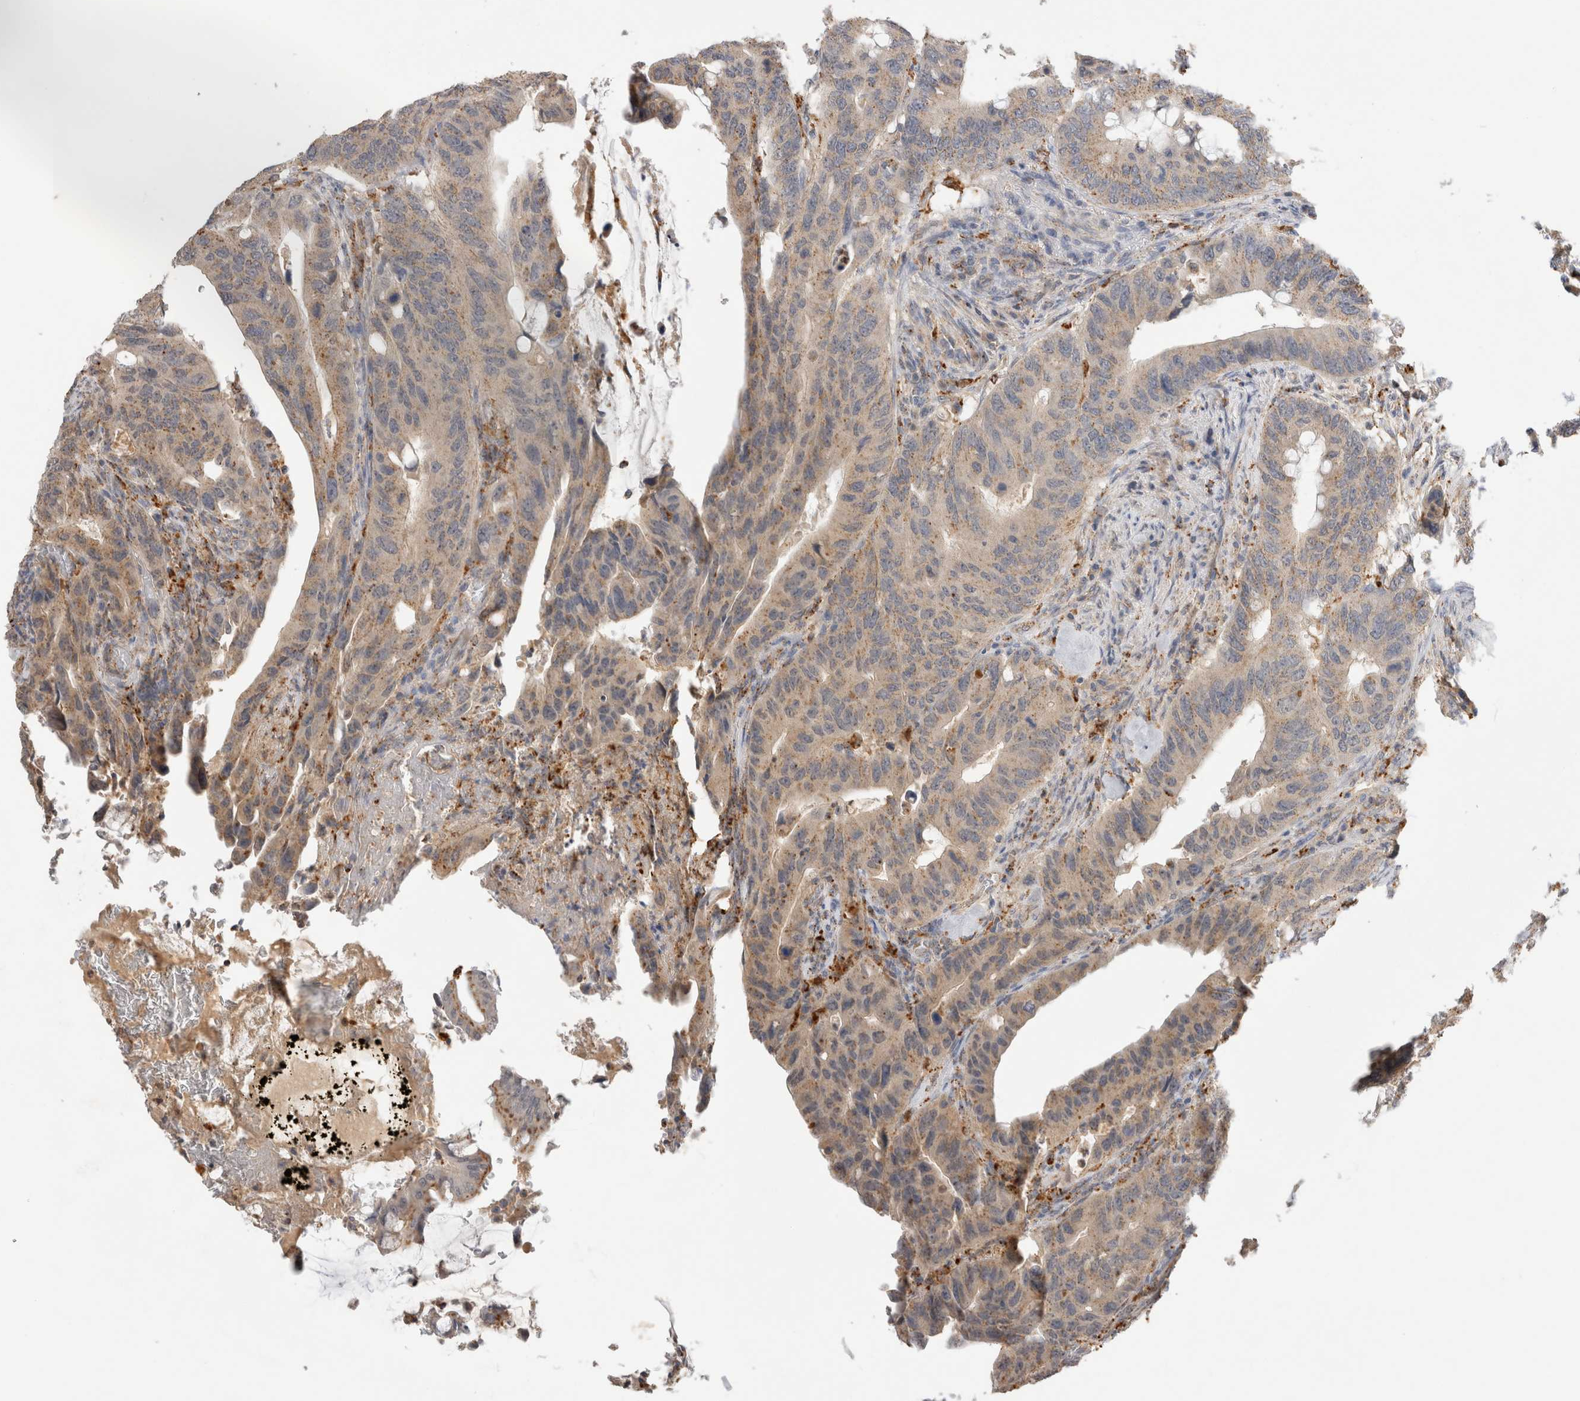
{"staining": {"intensity": "weak", "quantity": ">75%", "location": "cytoplasmic/membranous"}, "tissue": "colorectal cancer", "cell_type": "Tumor cells", "image_type": "cancer", "snomed": [{"axis": "morphology", "description": "Adenocarcinoma, NOS"}, {"axis": "topography", "description": "Colon"}], "caption": "A high-resolution histopathology image shows IHC staining of adenocarcinoma (colorectal), which exhibits weak cytoplasmic/membranous staining in approximately >75% of tumor cells. (brown staining indicates protein expression, while blue staining denotes nuclei).", "gene": "GNS", "patient": {"sex": "male", "age": 71}}